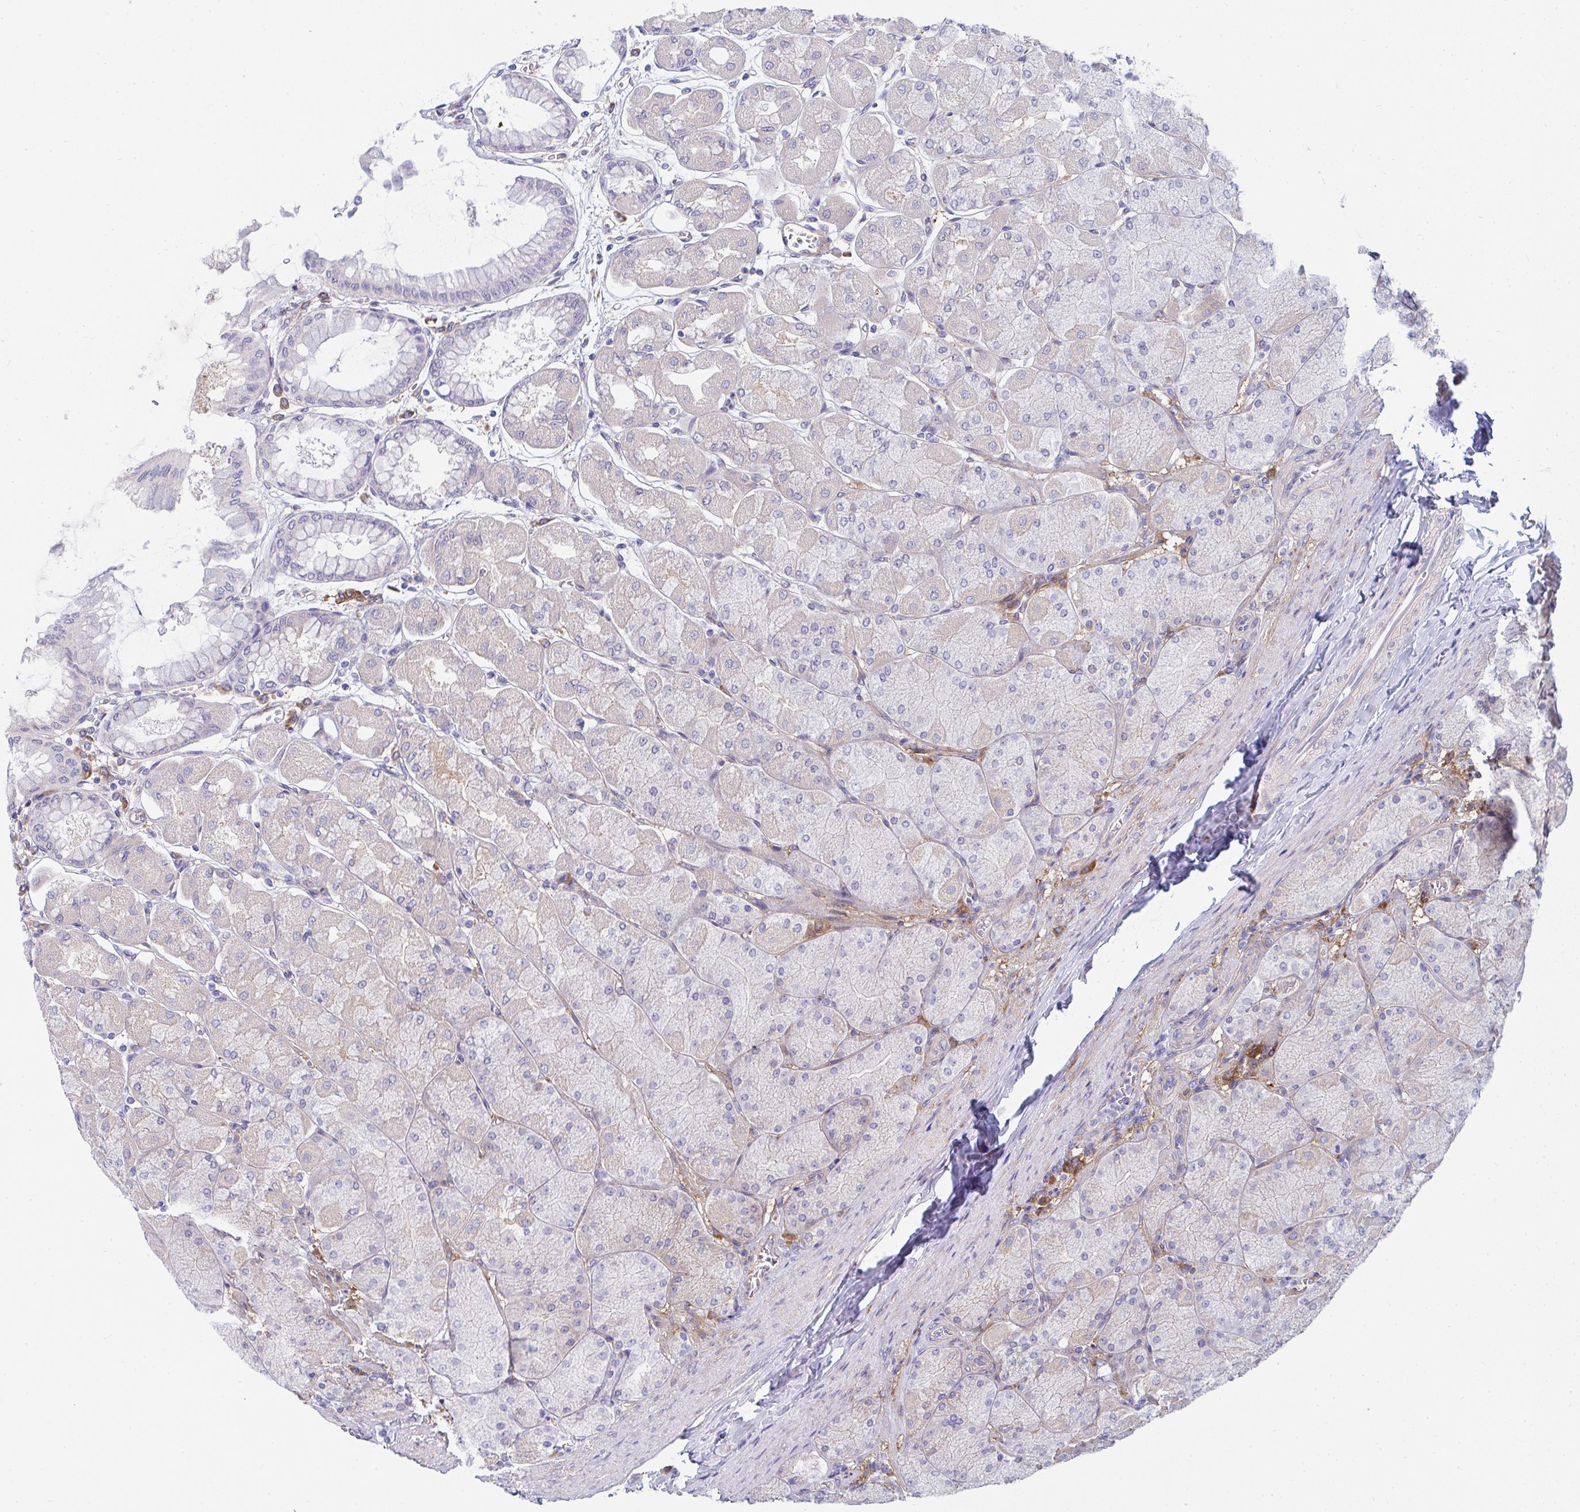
{"staining": {"intensity": "negative", "quantity": "none", "location": "none"}, "tissue": "stomach", "cell_type": "Glandular cells", "image_type": "normal", "snomed": [{"axis": "morphology", "description": "Normal tissue, NOS"}, {"axis": "topography", "description": "Stomach, upper"}], "caption": "Benign stomach was stained to show a protein in brown. There is no significant staining in glandular cells. (Brightfield microscopy of DAB immunohistochemistry (IHC) at high magnification).", "gene": "GAB1", "patient": {"sex": "female", "age": 56}}